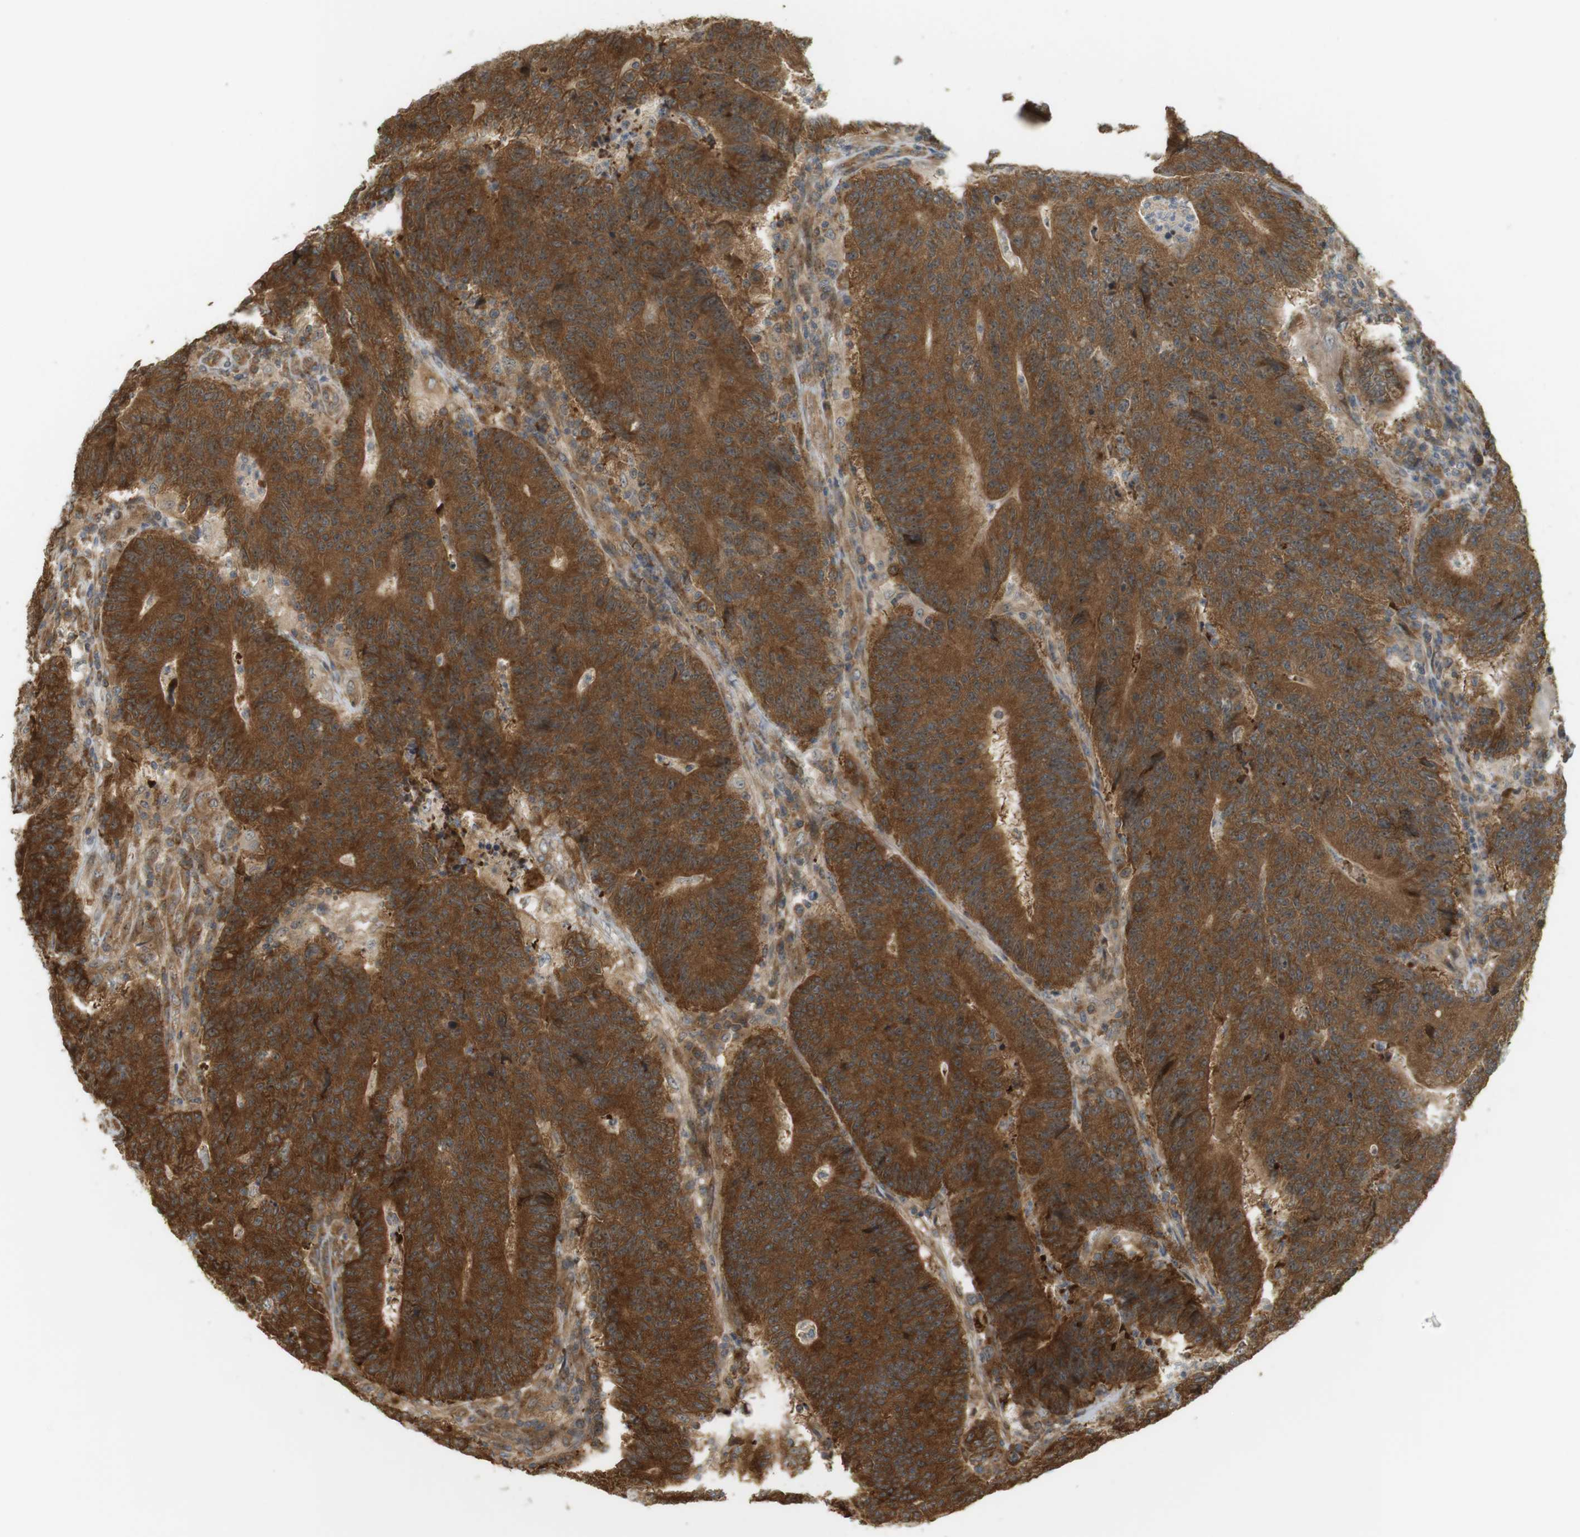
{"staining": {"intensity": "strong", "quantity": ">75%", "location": "cytoplasmic/membranous,nuclear"}, "tissue": "colorectal cancer", "cell_type": "Tumor cells", "image_type": "cancer", "snomed": [{"axis": "morphology", "description": "Normal tissue, NOS"}, {"axis": "morphology", "description": "Adenocarcinoma, NOS"}, {"axis": "topography", "description": "Colon"}], "caption": "Adenocarcinoma (colorectal) tissue shows strong cytoplasmic/membranous and nuclear expression in approximately >75% of tumor cells, visualized by immunohistochemistry.", "gene": "PA2G4", "patient": {"sex": "female", "age": 75}}